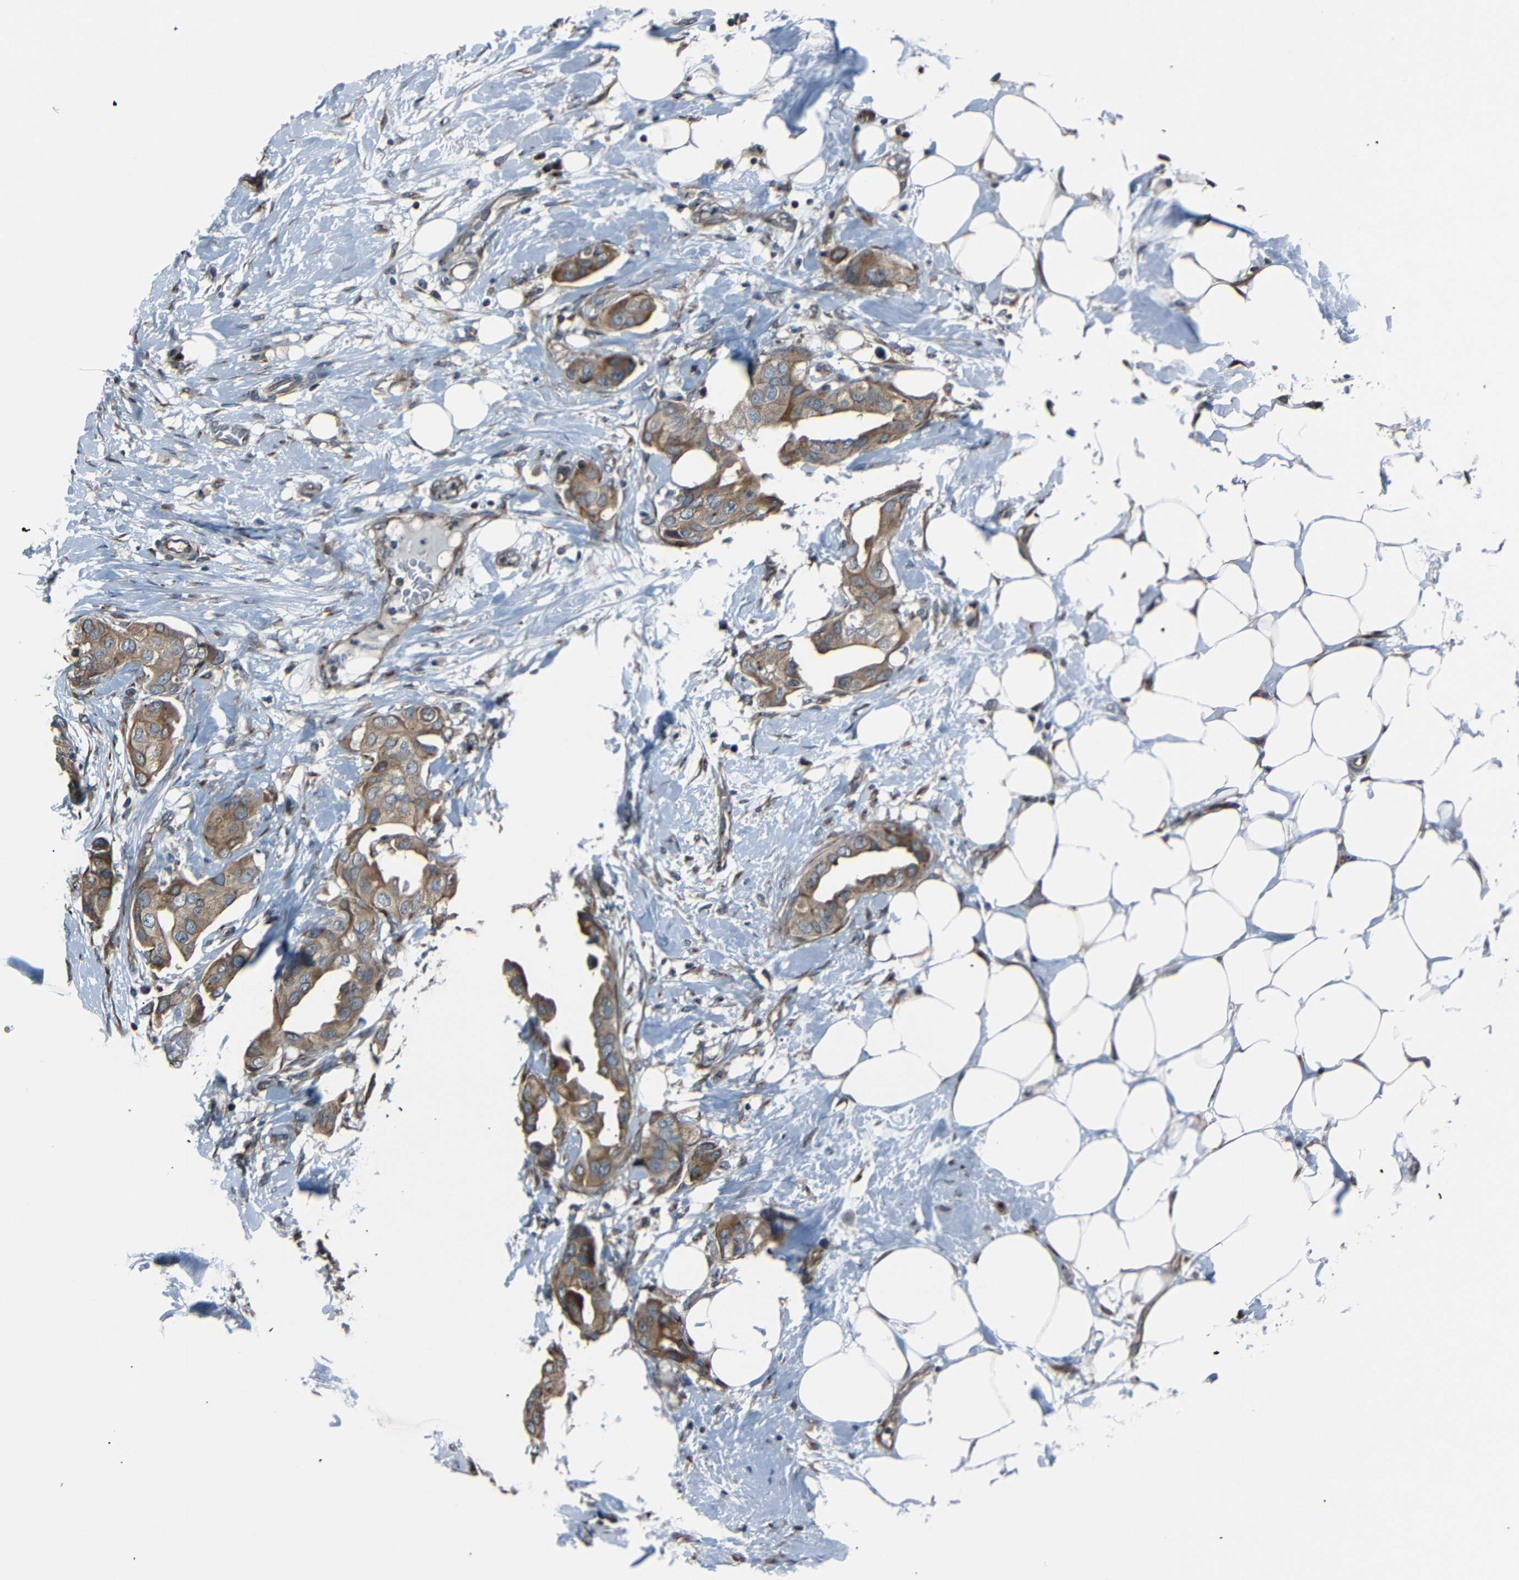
{"staining": {"intensity": "moderate", "quantity": ">75%", "location": "cytoplasmic/membranous"}, "tissue": "breast cancer", "cell_type": "Tumor cells", "image_type": "cancer", "snomed": [{"axis": "morphology", "description": "Duct carcinoma"}, {"axis": "topography", "description": "Breast"}], "caption": "Immunohistochemical staining of human breast intraductal carcinoma displays moderate cytoplasmic/membranous protein positivity in about >75% of tumor cells. Using DAB (3,3'-diaminobenzidine) (brown) and hematoxylin (blue) stains, captured at high magnification using brightfield microscopy.", "gene": "AKAP9", "patient": {"sex": "female", "age": 40}}